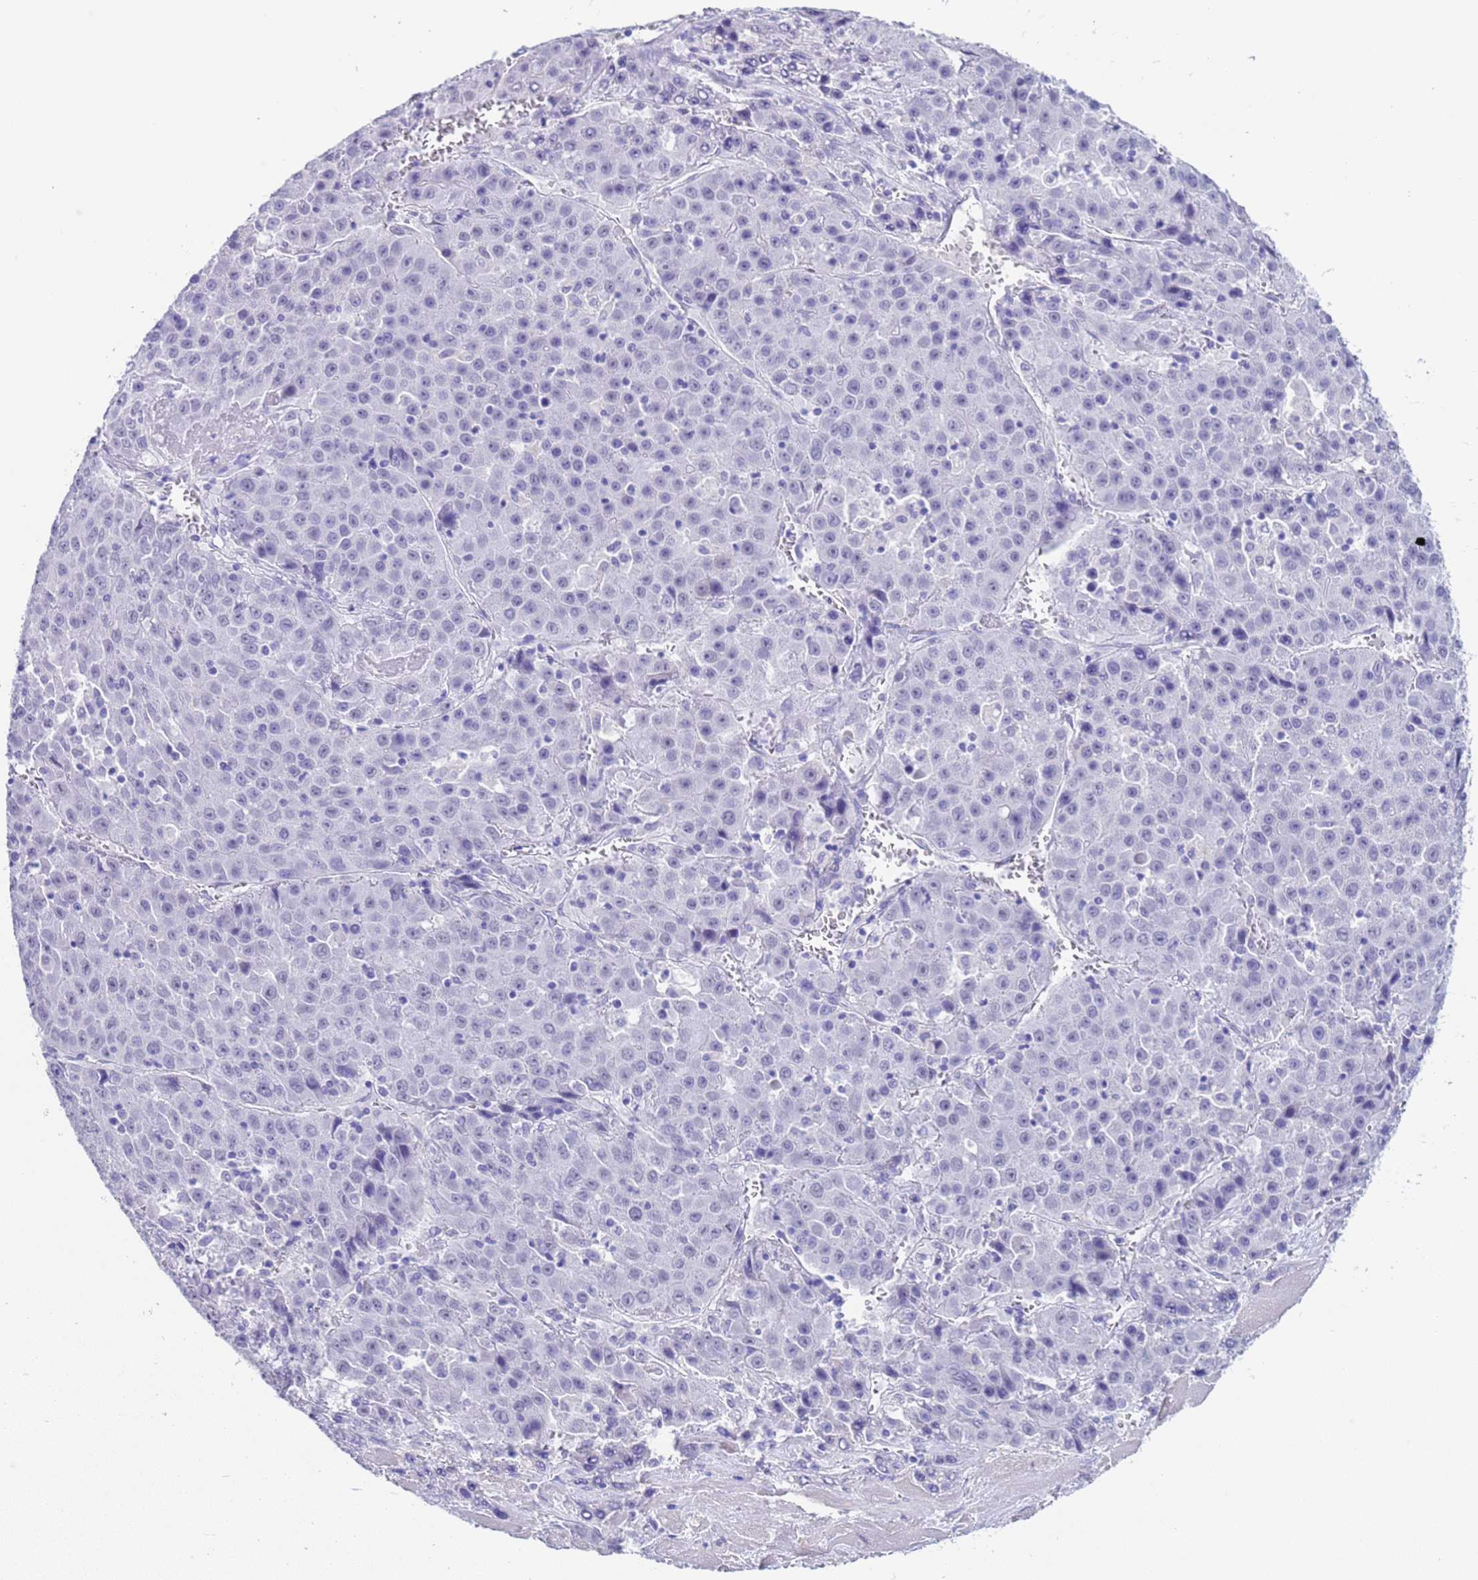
{"staining": {"intensity": "negative", "quantity": "none", "location": "none"}, "tissue": "liver cancer", "cell_type": "Tumor cells", "image_type": "cancer", "snomed": [{"axis": "morphology", "description": "Carcinoma, Hepatocellular, NOS"}, {"axis": "topography", "description": "Liver"}], "caption": "Immunohistochemistry photomicrograph of human liver cancer (hepatocellular carcinoma) stained for a protein (brown), which shows no staining in tumor cells.", "gene": "CKM", "patient": {"sex": "female", "age": 53}}